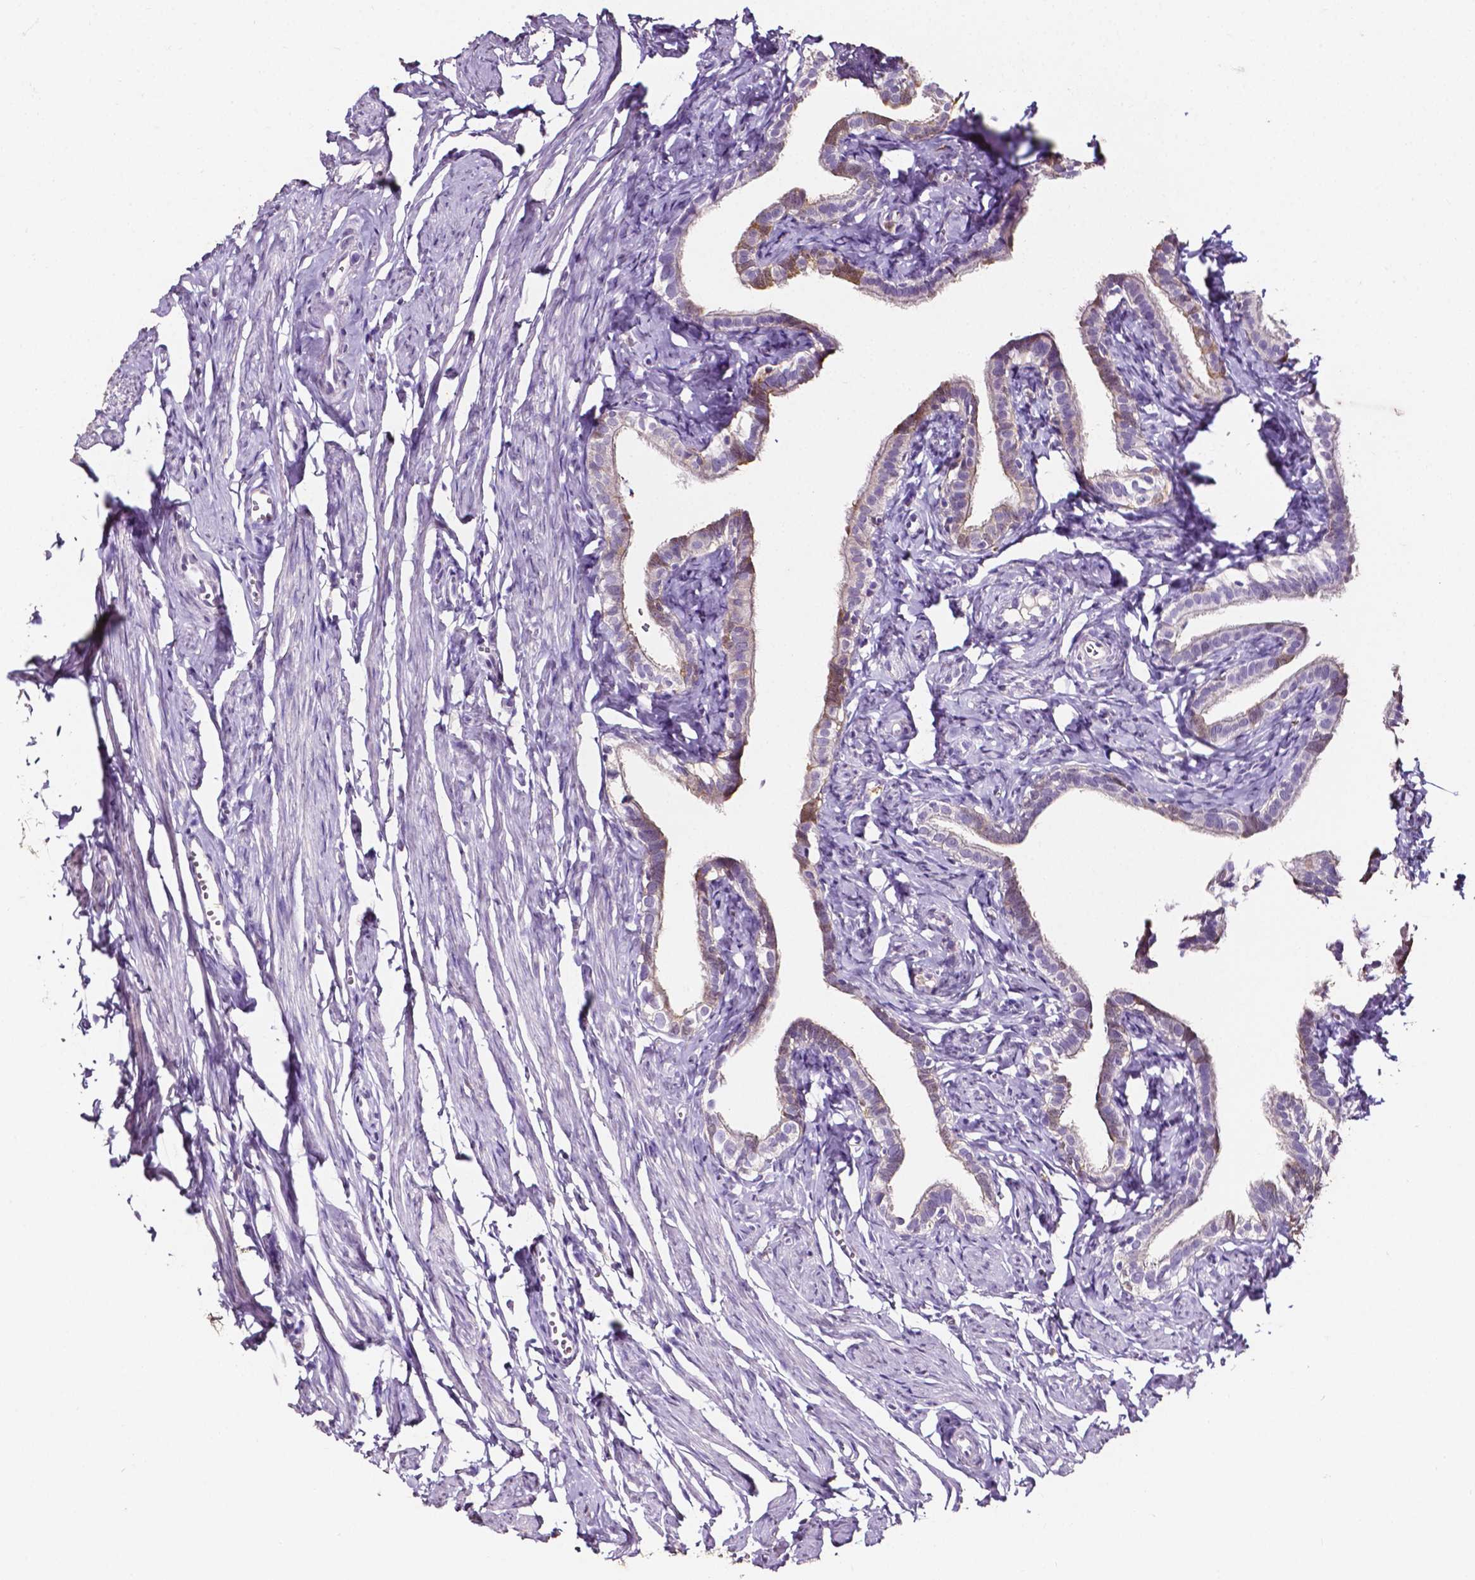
{"staining": {"intensity": "weak", "quantity": "25%-75%", "location": "cytoplasmic/membranous"}, "tissue": "fallopian tube", "cell_type": "Glandular cells", "image_type": "normal", "snomed": [{"axis": "morphology", "description": "Normal tissue, NOS"}, {"axis": "topography", "description": "Fallopian tube"}], "caption": "About 25%-75% of glandular cells in normal fallopian tube exhibit weak cytoplasmic/membranous protein positivity as visualized by brown immunohistochemical staining.", "gene": "PSAT1", "patient": {"sex": "female", "age": 41}}